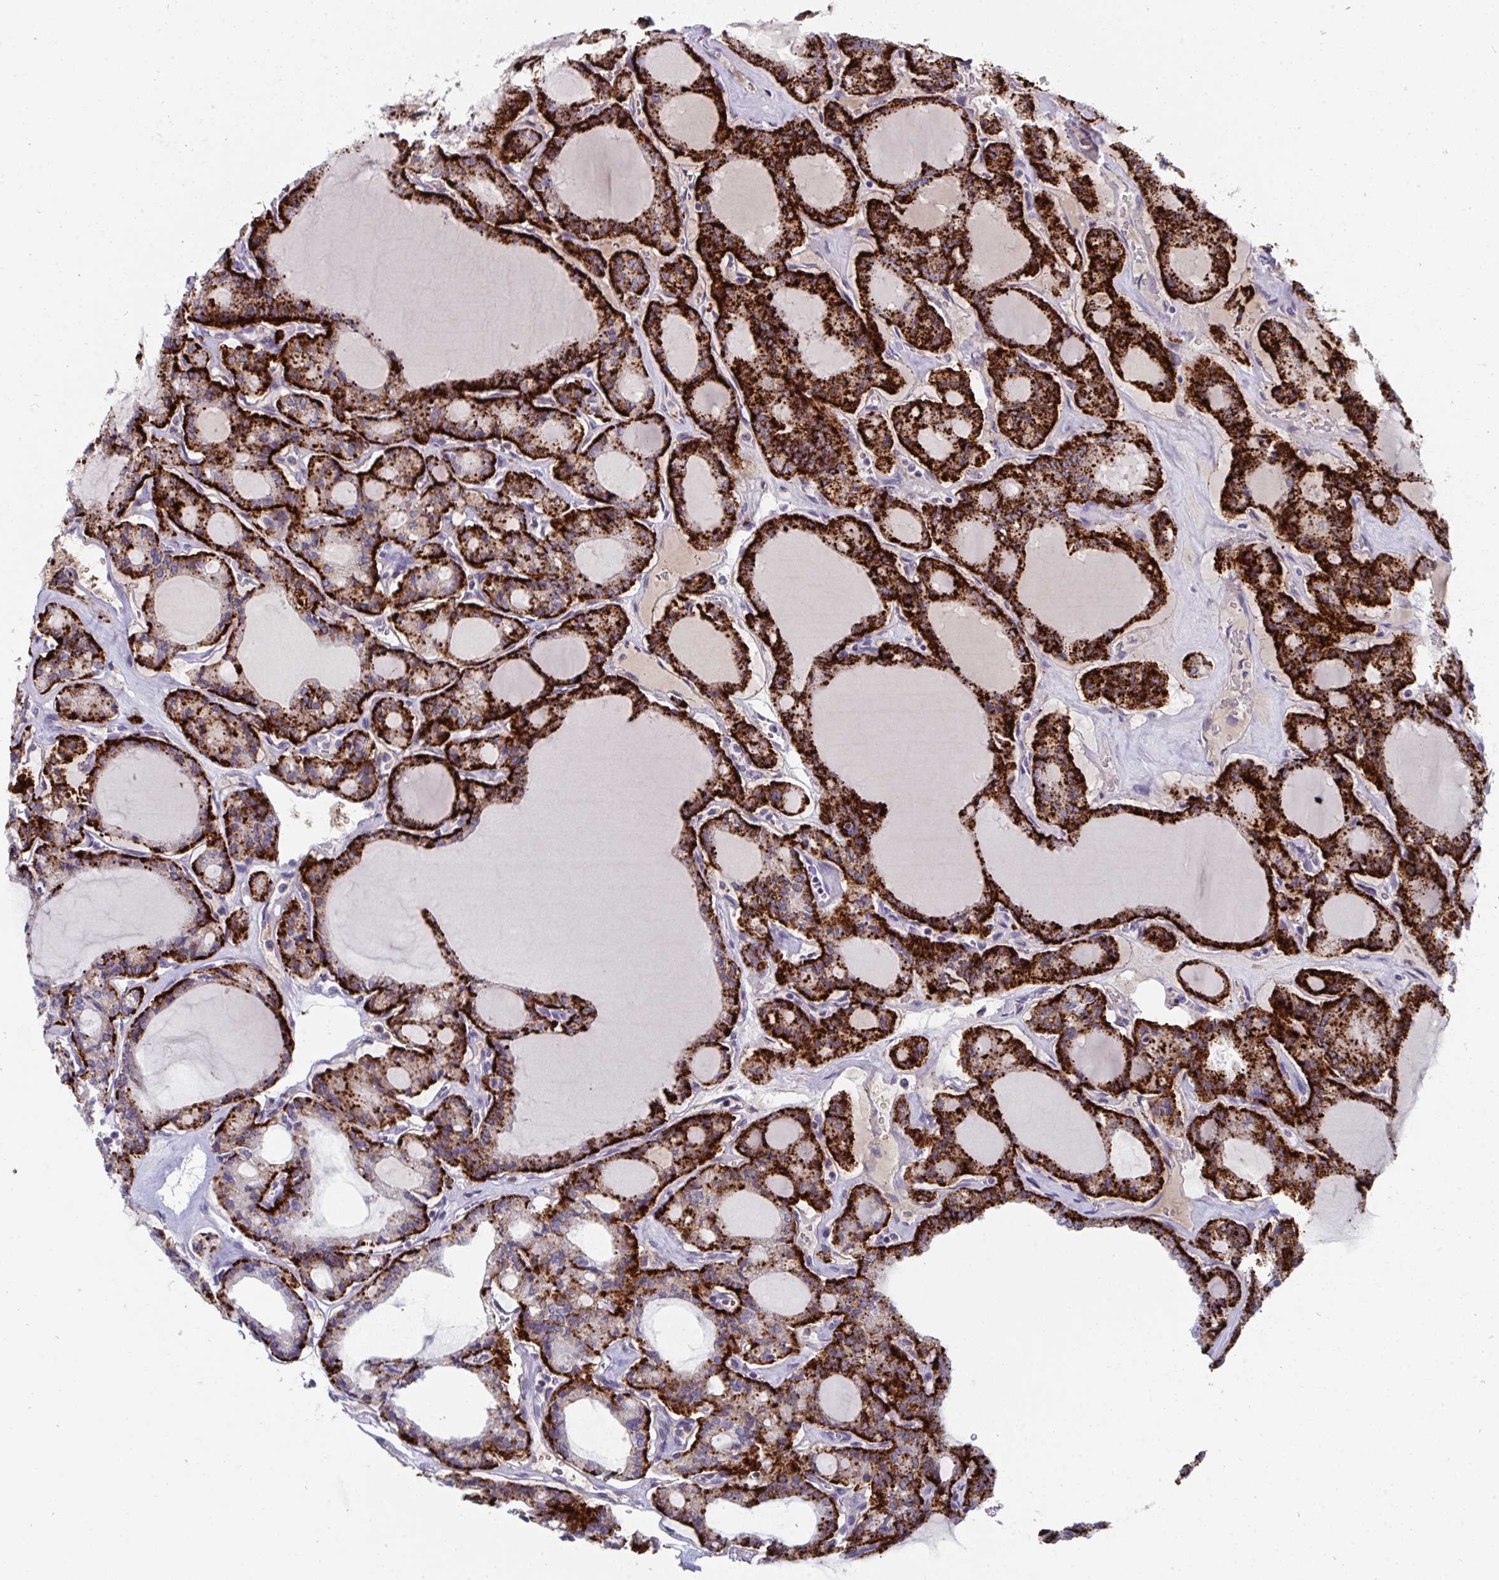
{"staining": {"intensity": "strong", "quantity": ">75%", "location": "cytoplasmic/membranous"}, "tissue": "thyroid cancer", "cell_type": "Tumor cells", "image_type": "cancer", "snomed": [{"axis": "morphology", "description": "Papillary adenocarcinoma, NOS"}, {"axis": "topography", "description": "Thyroid gland"}], "caption": "Protein expression analysis of human papillary adenocarcinoma (thyroid) reveals strong cytoplasmic/membranous staining in approximately >75% of tumor cells.", "gene": "HGFAC", "patient": {"sex": "male", "age": 87}}